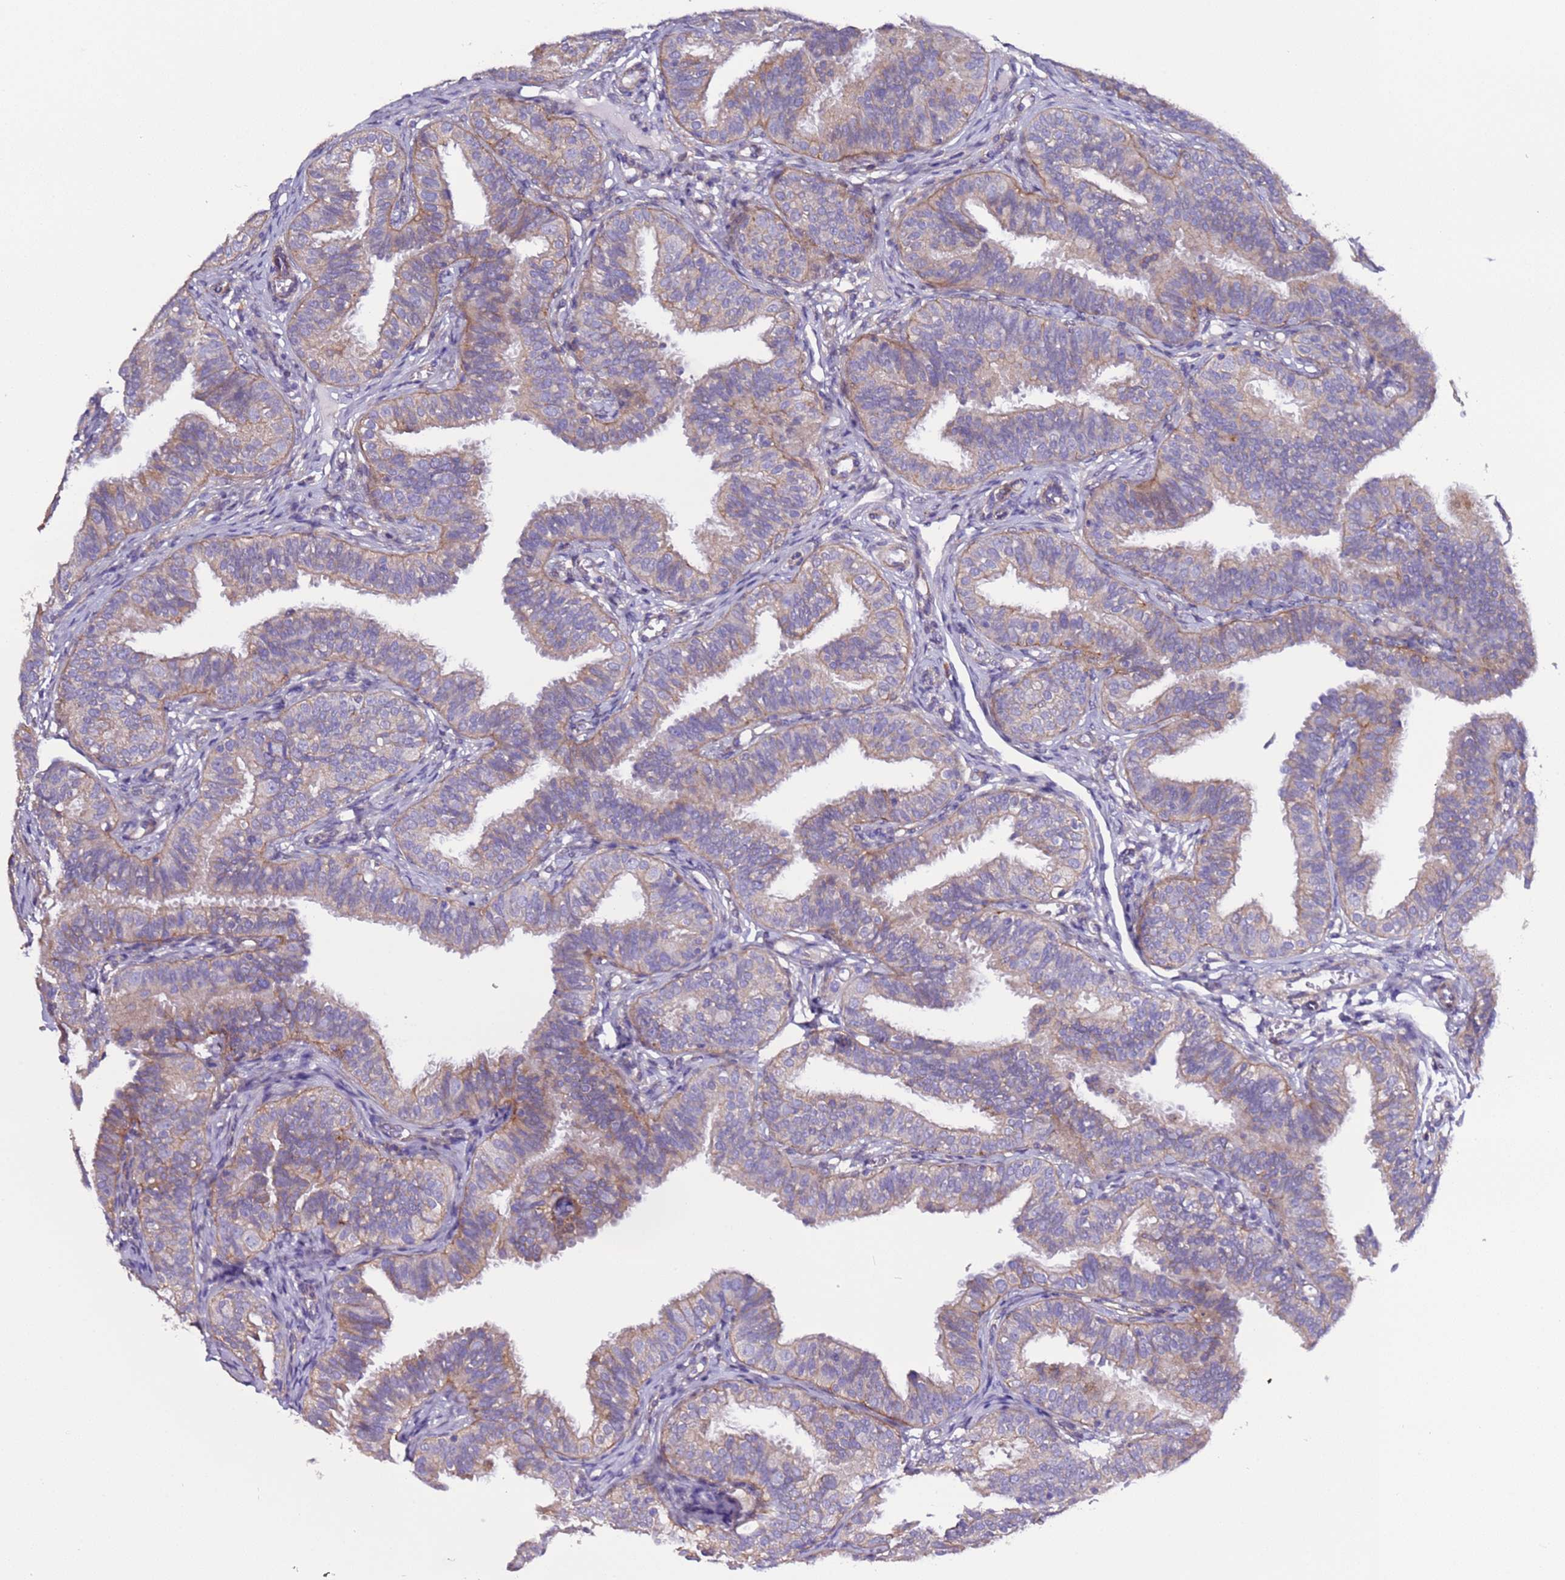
{"staining": {"intensity": "weak", "quantity": "<25%", "location": "cytoplasmic/membranous"}, "tissue": "fallopian tube", "cell_type": "Glandular cells", "image_type": "normal", "snomed": [{"axis": "morphology", "description": "Normal tissue, NOS"}, {"axis": "topography", "description": "Fallopian tube"}], "caption": "This is a photomicrograph of IHC staining of unremarkable fallopian tube, which shows no staining in glandular cells. (IHC, brightfield microscopy, high magnification).", "gene": "SPCS1", "patient": {"sex": "female", "age": 35}}